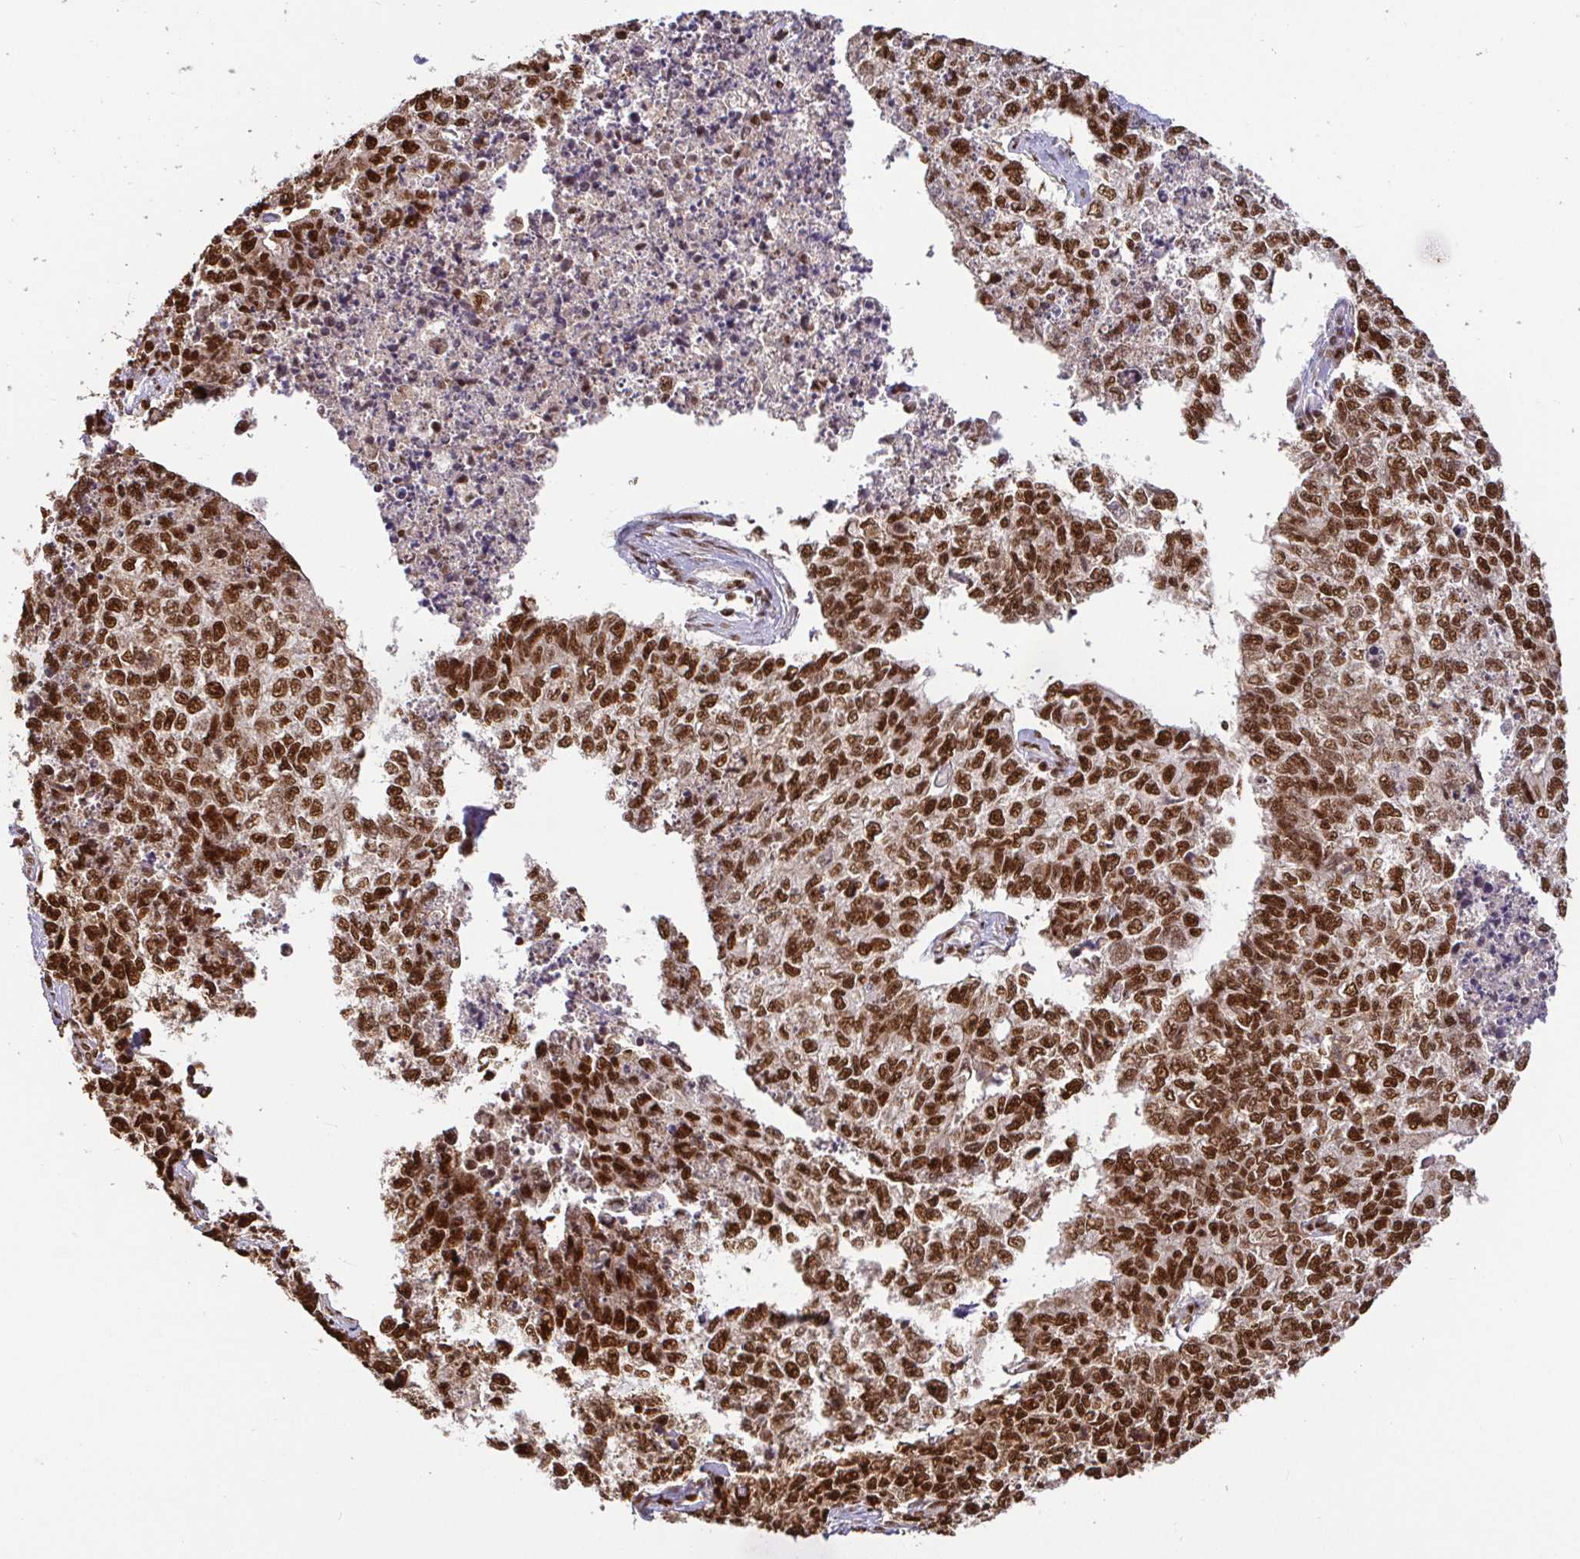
{"staining": {"intensity": "strong", "quantity": ">75%", "location": "nuclear"}, "tissue": "cervical cancer", "cell_type": "Tumor cells", "image_type": "cancer", "snomed": [{"axis": "morphology", "description": "Adenocarcinoma, NOS"}, {"axis": "topography", "description": "Cervix"}], "caption": "Cervical cancer (adenocarcinoma) stained for a protein (brown) exhibits strong nuclear positive positivity in about >75% of tumor cells.", "gene": "SP3", "patient": {"sex": "female", "age": 63}}